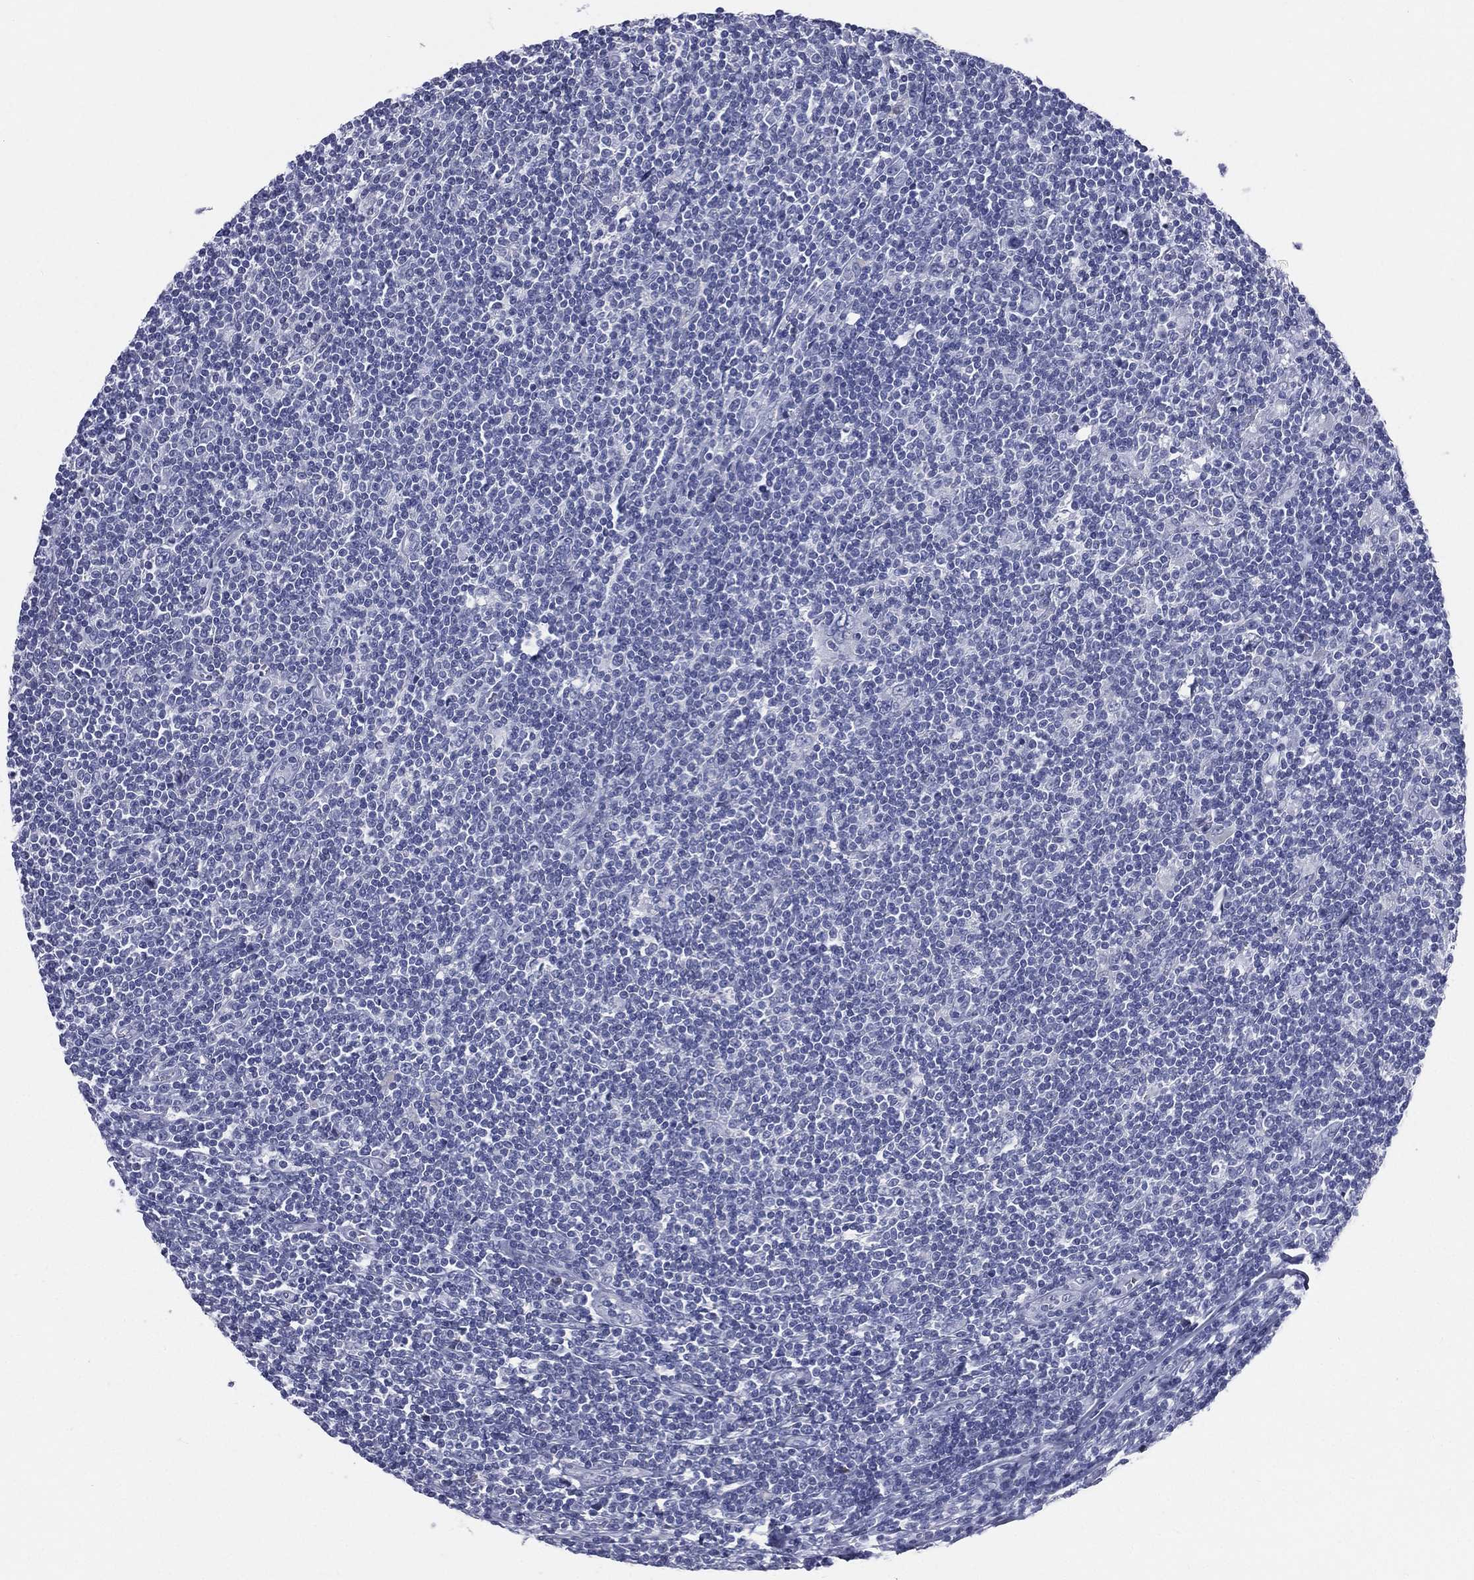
{"staining": {"intensity": "negative", "quantity": "none", "location": "none"}, "tissue": "lymphoma", "cell_type": "Tumor cells", "image_type": "cancer", "snomed": [{"axis": "morphology", "description": "Hodgkin's disease, NOS"}, {"axis": "topography", "description": "Lymph node"}], "caption": "High power microscopy photomicrograph of an immunohistochemistry (IHC) image of lymphoma, revealing no significant positivity in tumor cells.", "gene": "MLN", "patient": {"sex": "male", "age": 40}}